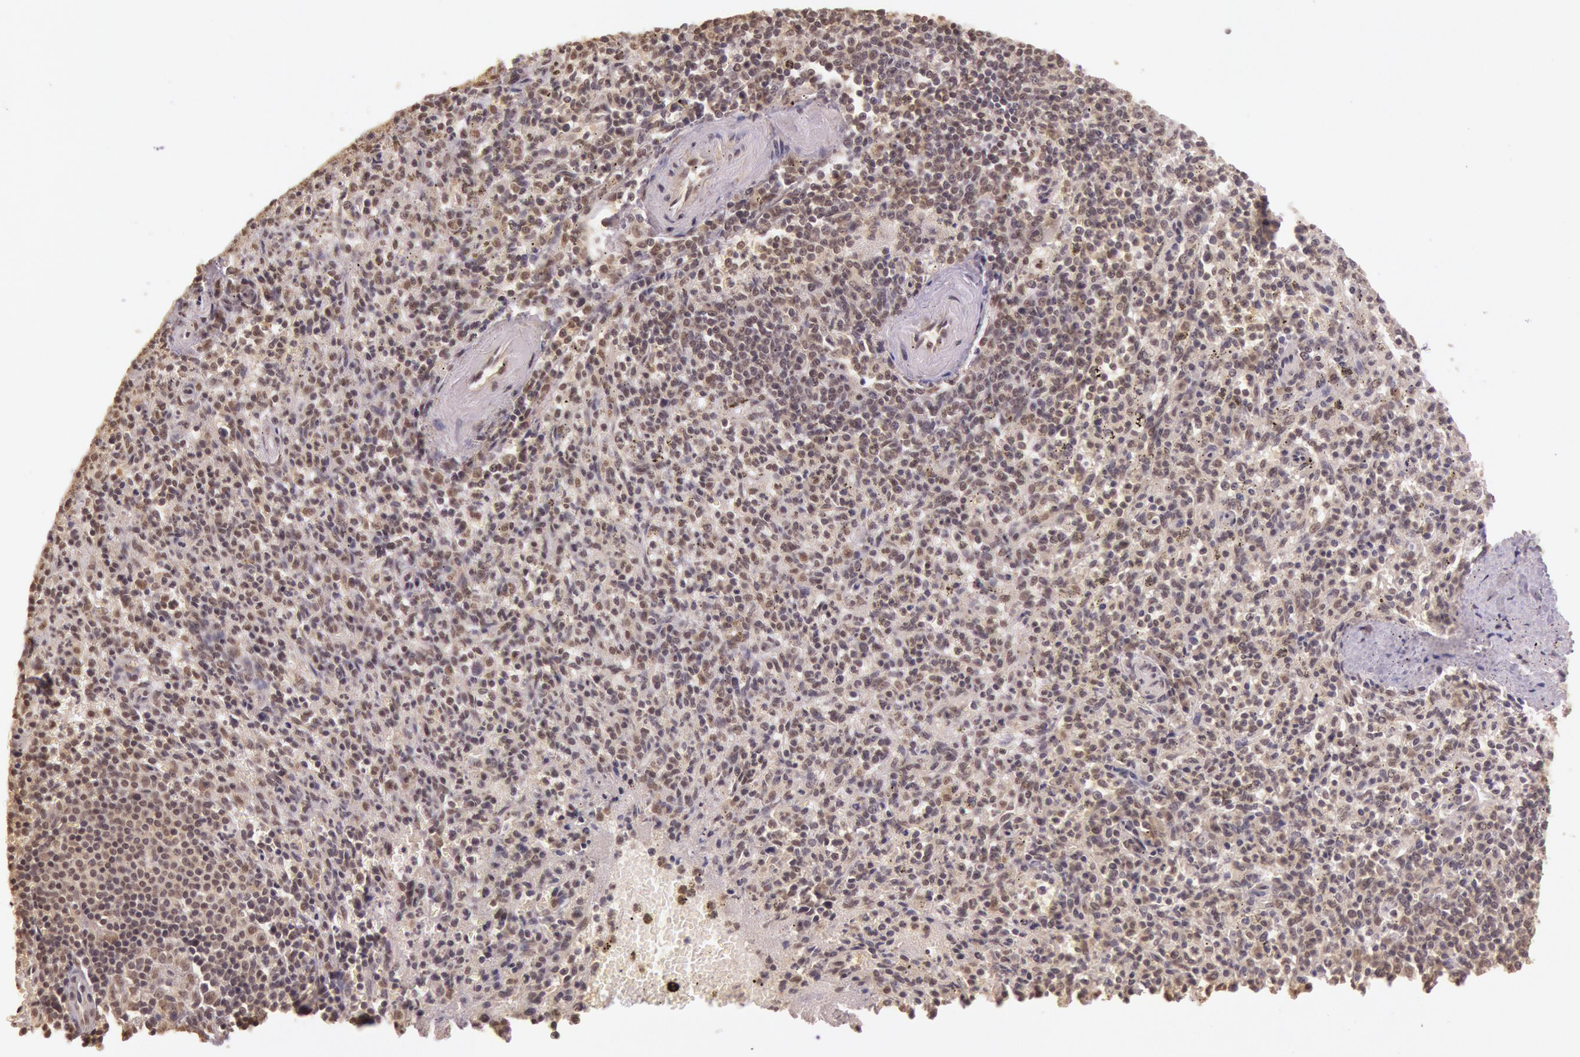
{"staining": {"intensity": "weak", "quantity": "25%-75%", "location": "nuclear"}, "tissue": "spleen", "cell_type": "Cells in red pulp", "image_type": "normal", "snomed": [{"axis": "morphology", "description": "Normal tissue, NOS"}, {"axis": "topography", "description": "Spleen"}], "caption": "Immunohistochemistry (IHC) of unremarkable spleen exhibits low levels of weak nuclear expression in about 25%-75% of cells in red pulp. The staining was performed using DAB (3,3'-diaminobenzidine), with brown indicating positive protein expression. Nuclei are stained blue with hematoxylin.", "gene": "RTL10", "patient": {"sex": "male", "age": 72}}